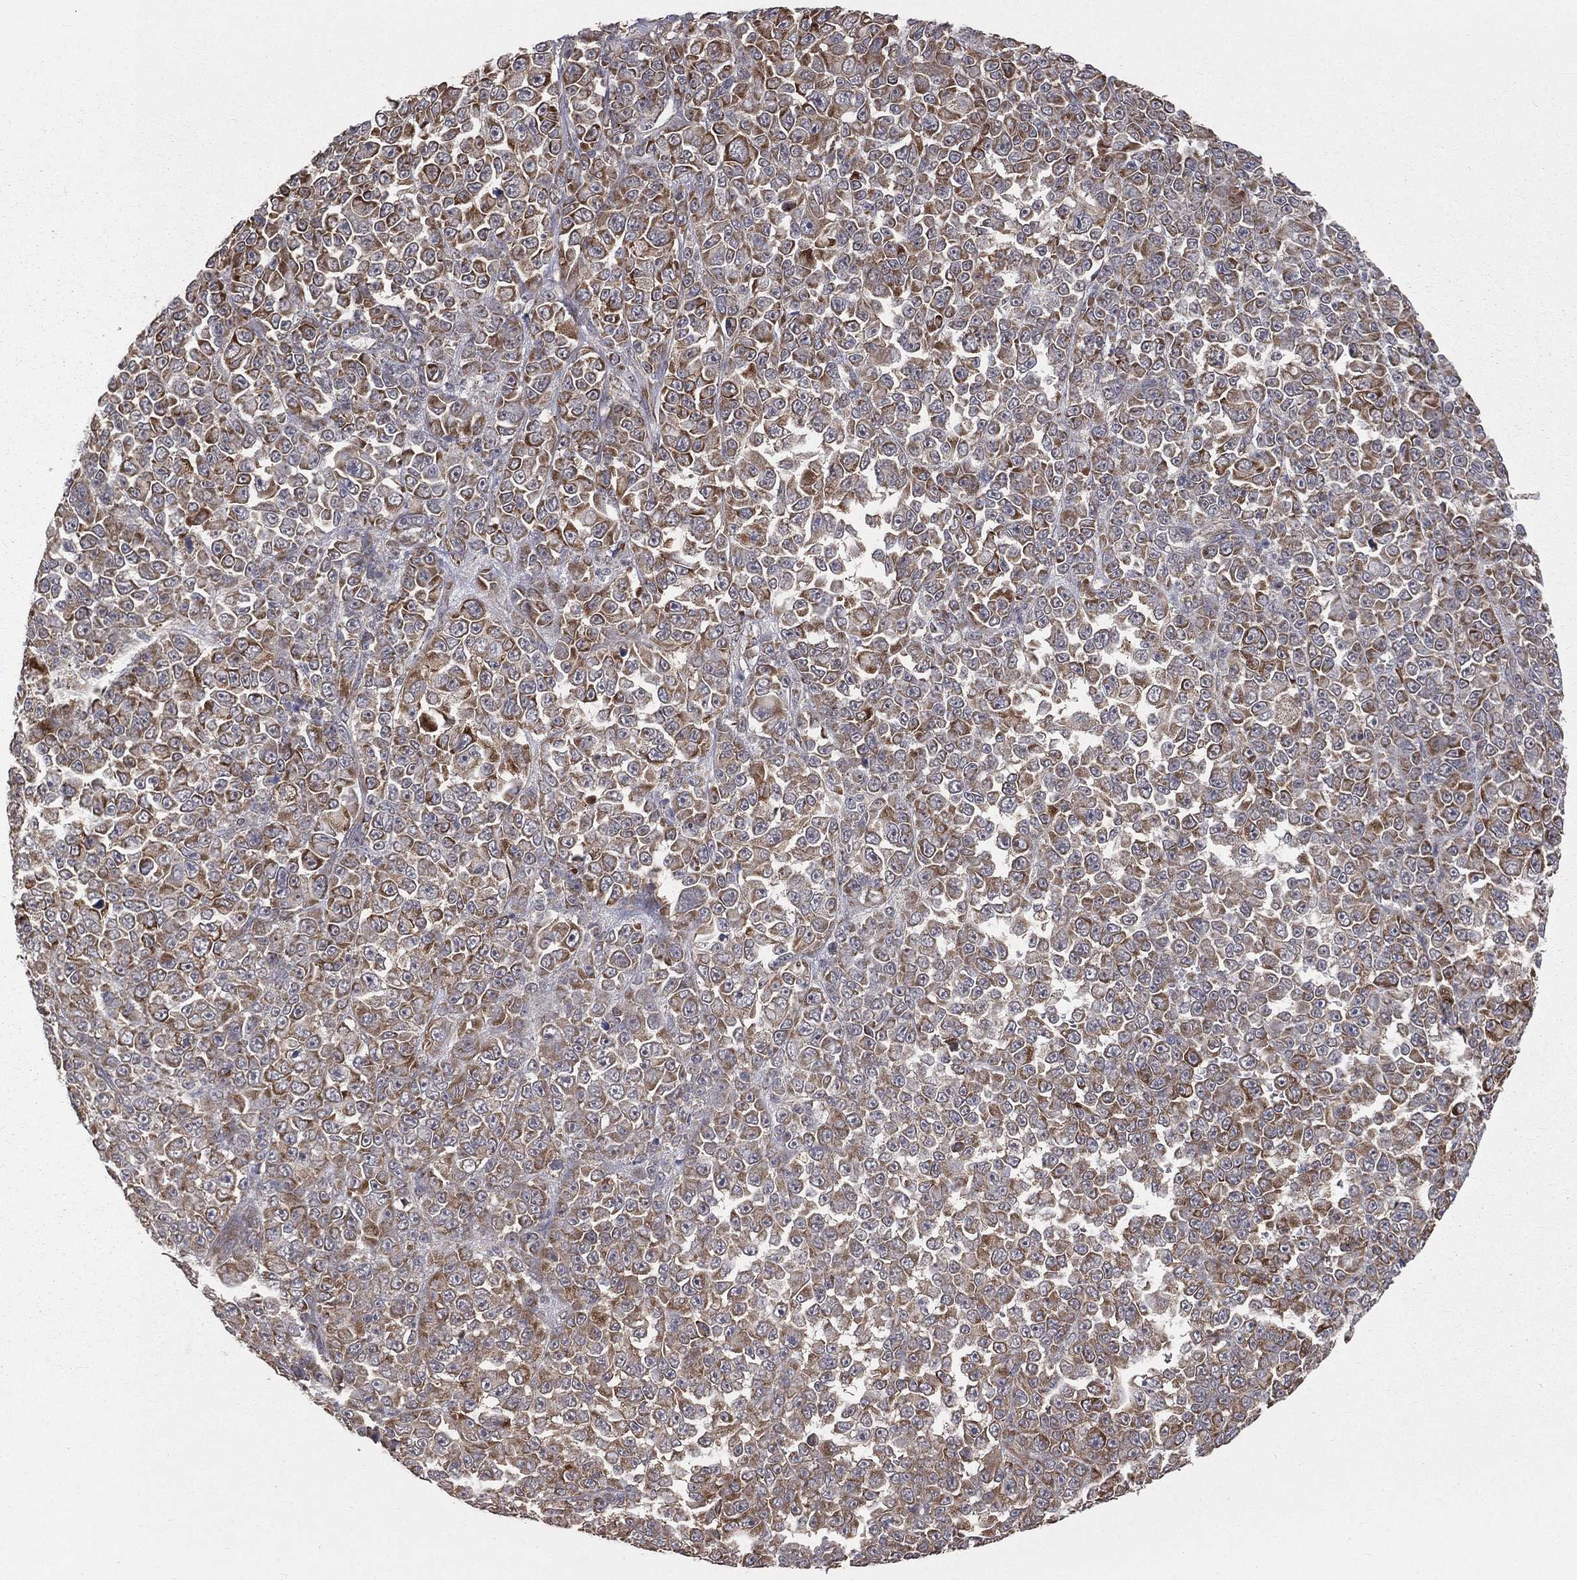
{"staining": {"intensity": "moderate", "quantity": "25%-75%", "location": "cytoplasmic/membranous"}, "tissue": "melanoma", "cell_type": "Tumor cells", "image_type": "cancer", "snomed": [{"axis": "morphology", "description": "Malignant melanoma, NOS"}, {"axis": "topography", "description": "Skin"}], "caption": "The micrograph reveals immunohistochemical staining of malignant melanoma. There is moderate cytoplasmic/membranous staining is appreciated in about 25%-75% of tumor cells. Using DAB (brown) and hematoxylin (blue) stains, captured at high magnification using brightfield microscopy.", "gene": "OLFML1", "patient": {"sex": "female", "age": 95}}